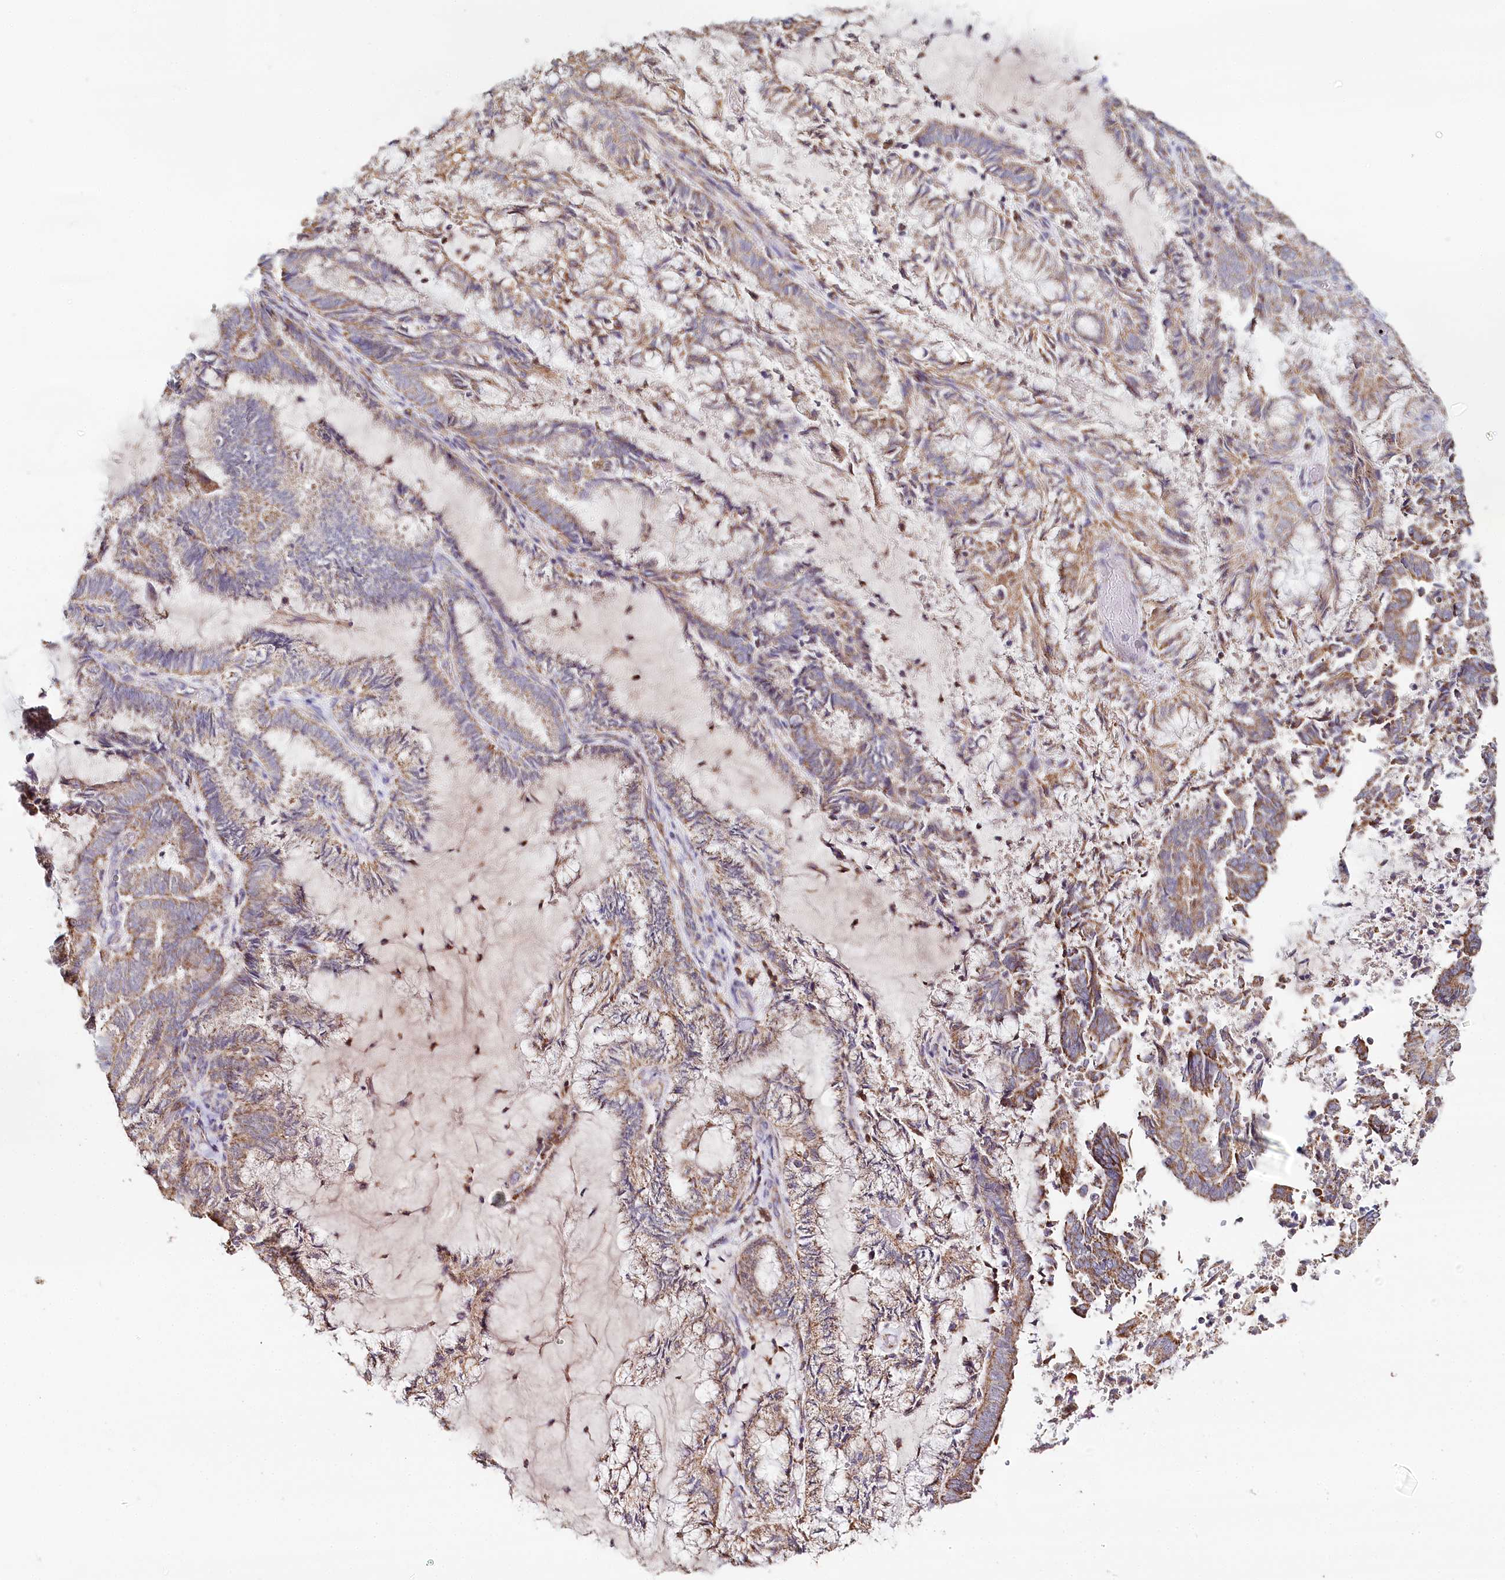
{"staining": {"intensity": "weak", "quantity": "25%-75%", "location": "cytoplasmic/membranous"}, "tissue": "endometrial cancer", "cell_type": "Tumor cells", "image_type": "cancer", "snomed": [{"axis": "morphology", "description": "Adenocarcinoma, NOS"}, {"axis": "topography", "description": "Endometrium"}], "caption": "This micrograph demonstrates endometrial adenocarcinoma stained with immunohistochemistry to label a protein in brown. The cytoplasmic/membranous of tumor cells show weak positivity for the protein. Nuclei are counter-stained blue.", "gene": "MMP25", "patient": {"sex": "female", "age": 80}}